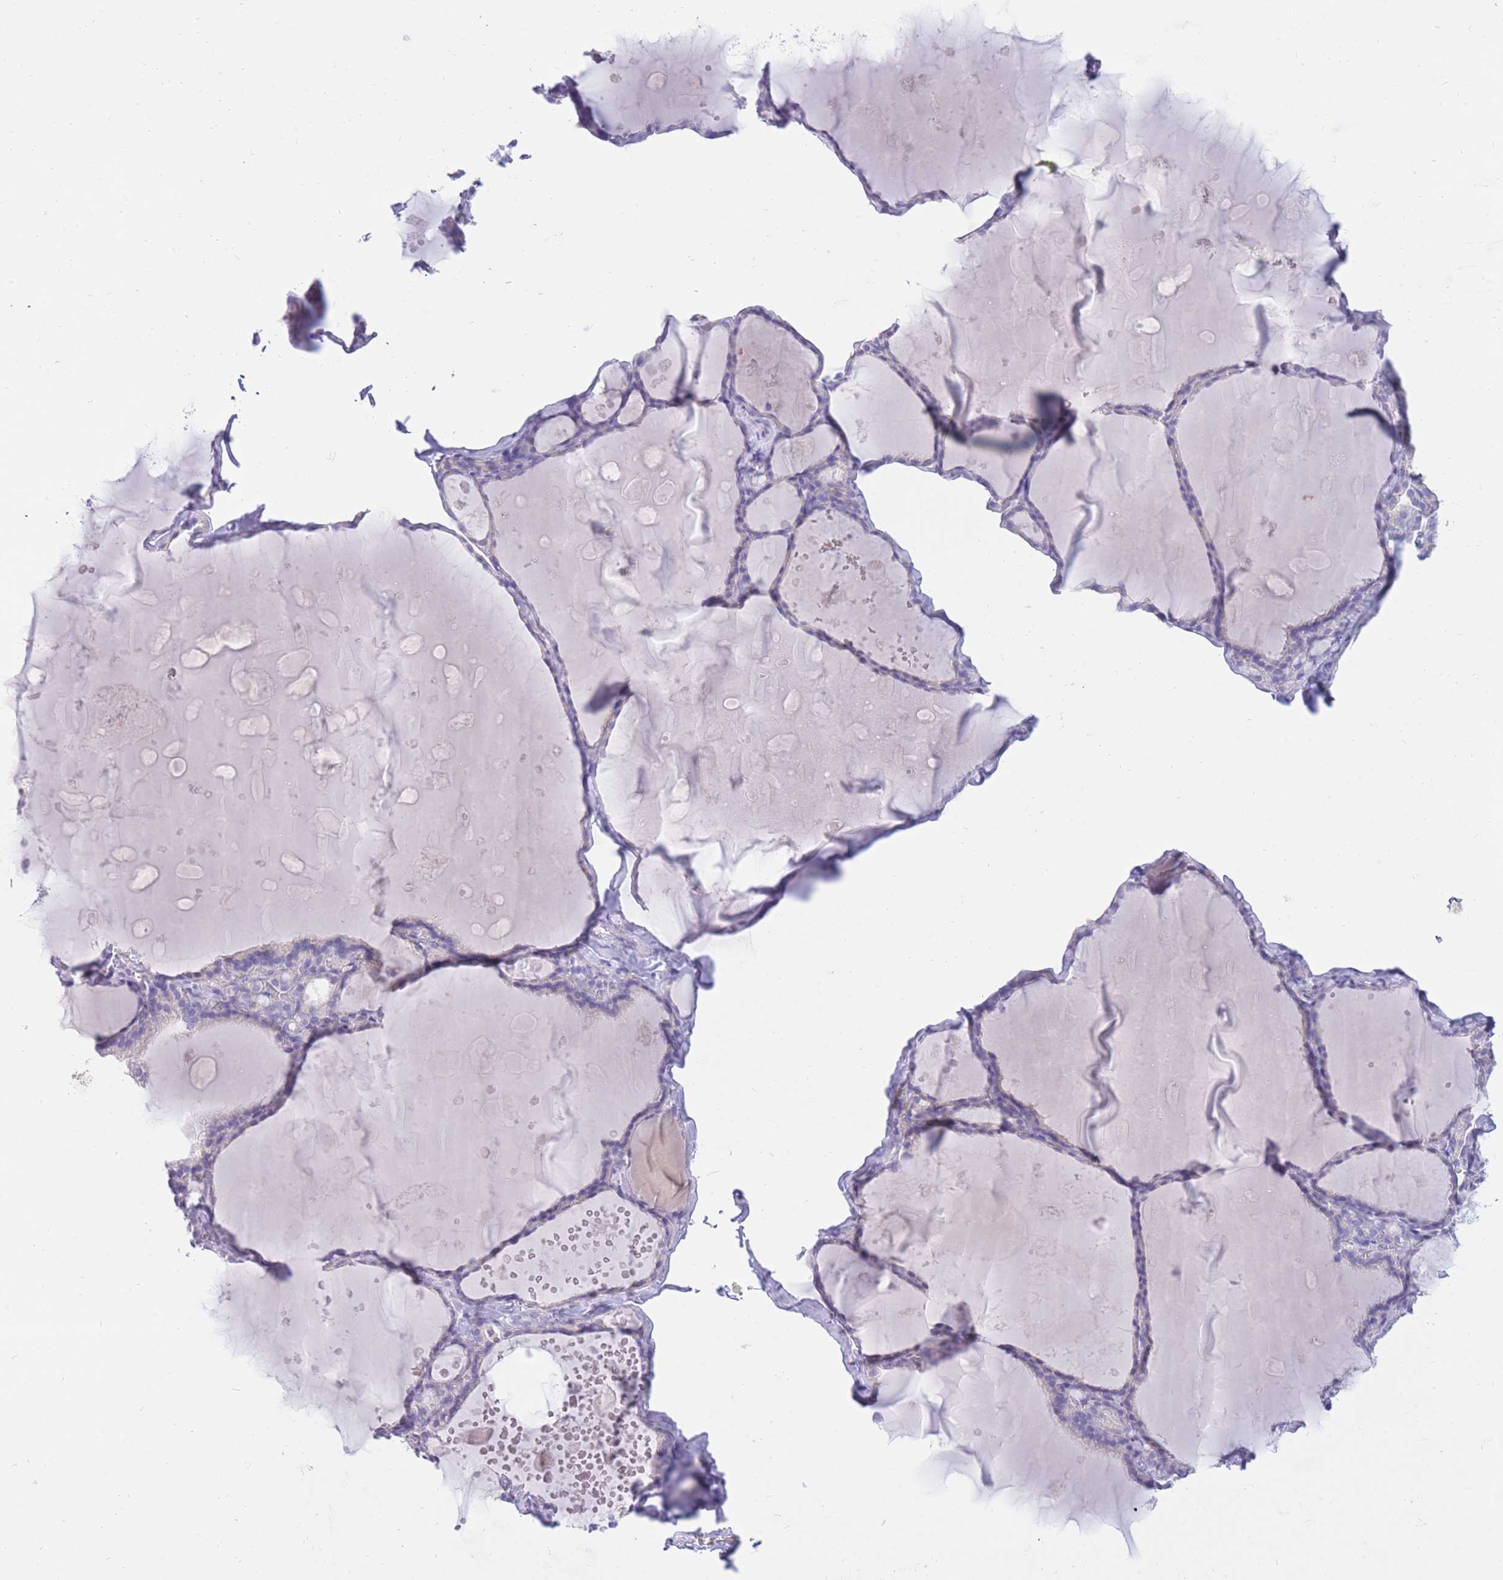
{"staining": {"intensity": "negative", "quantity": "none", "location": "none"}, "tissue": "thyroid gland", "cell_type": "Glandular cells", "image_type": "normal", "snomed": [{"axis": "morphology", "description": "Normal tissue, NOS"}, {"axis": "topography", "description": "Thyroid gland"}], "caption": "IHC of normal human thyroid gland reveals no staining in glandular cells. (IHC, brightfield microscopy, high magnification).", "gene": "SSUH2", "patient": {"sex": "male", "age": 56}}